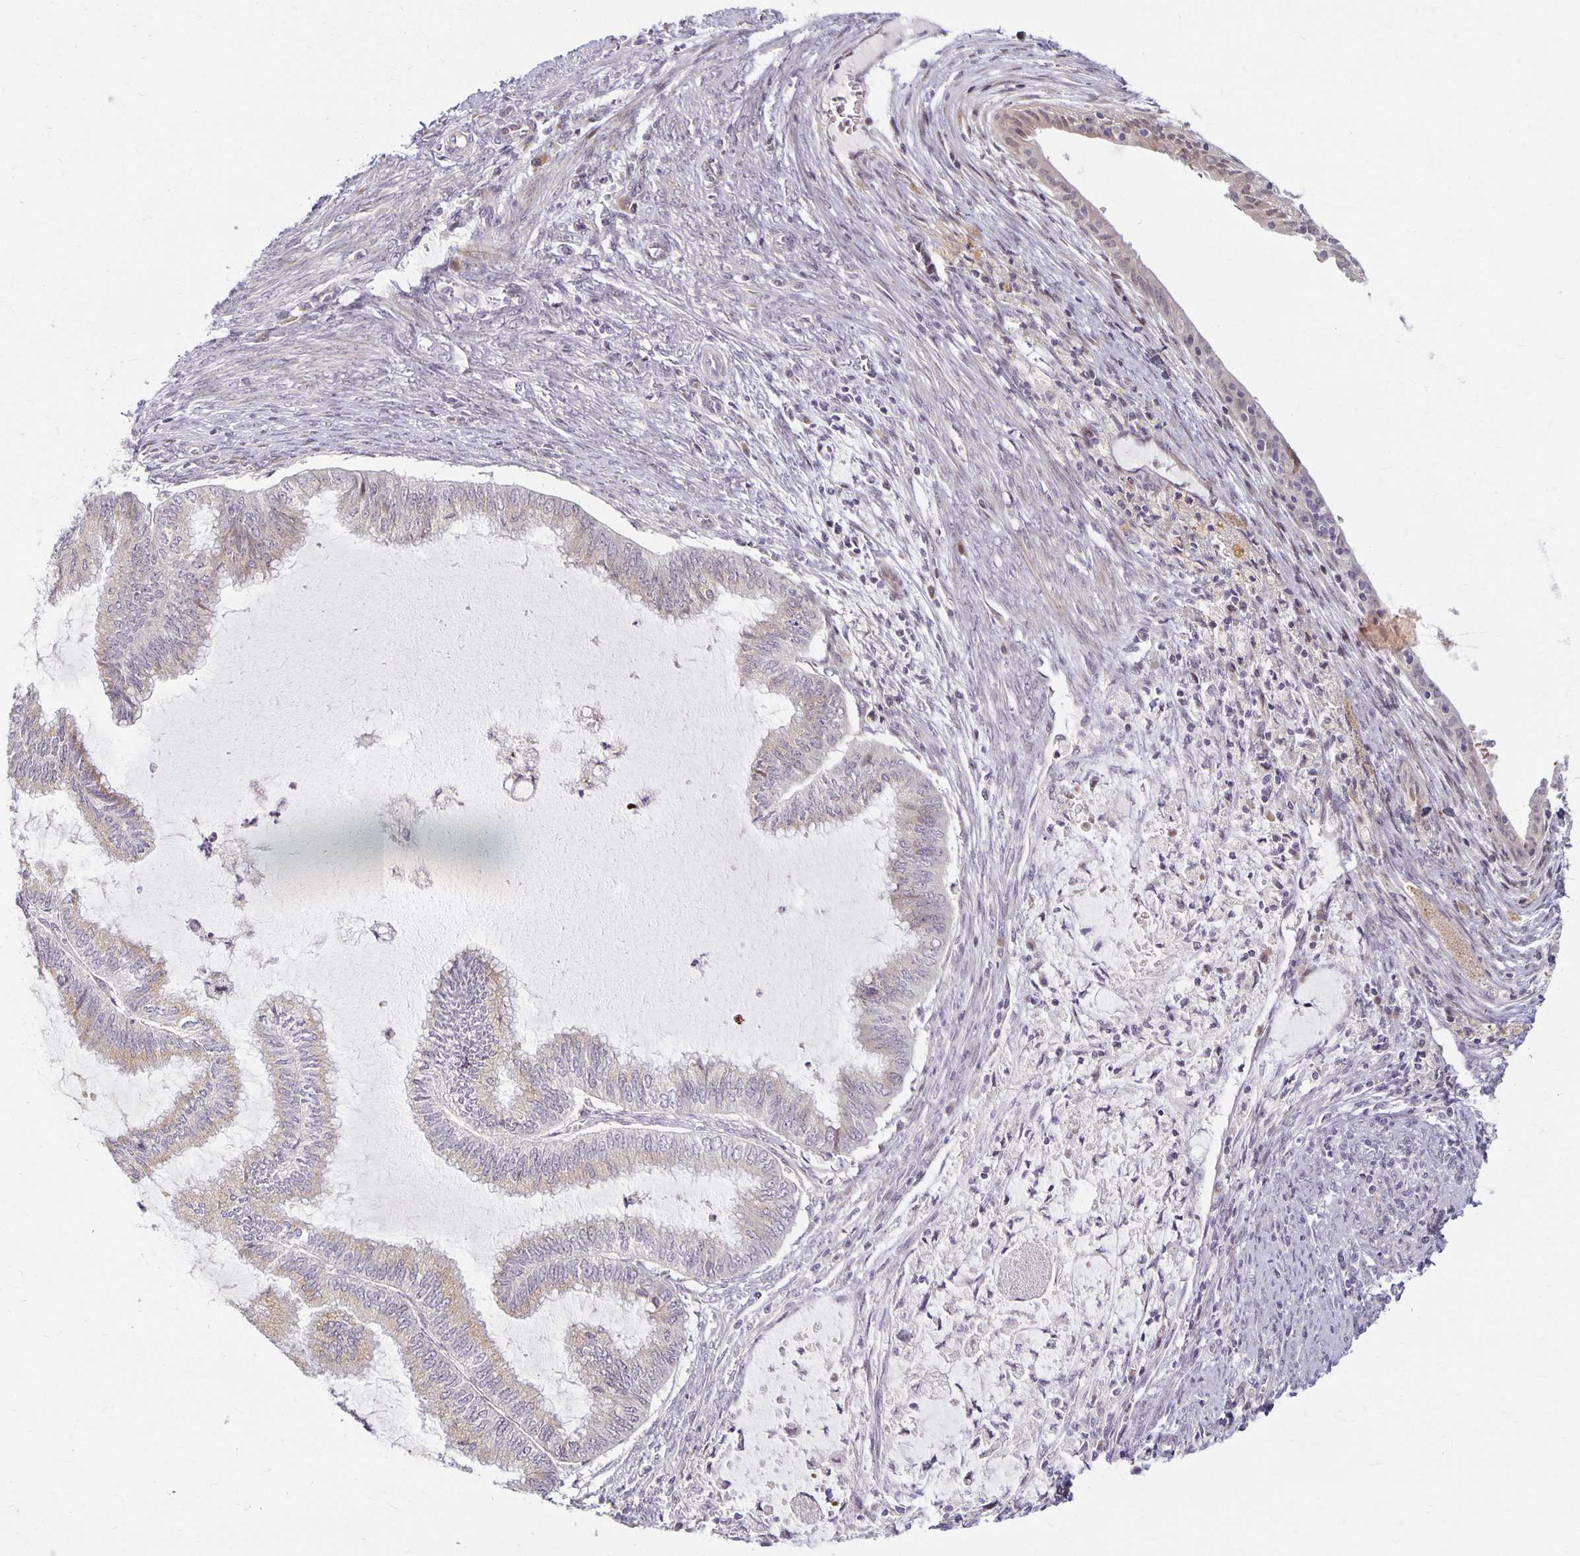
{"staining": {"intensity": "weak", "quantity": "<25%", "location": "cytoplasmic/membranous"}, "tissue": "endometrial cancer", "cell_type": "Tumor cells", "image_type": "cancer", "snomed": [{"axis": "morphology", "description": "Adenocarcinoma, NOS"}, {"axis": "topography", "description": "Endometrium"}], "caption": "Immunohistochemistry (IHC) photomicrograph of adenocarcinoma (endometrial) stained for a protein (brown), which reveals no expression in tumor cells.", "gene": "EHF", "patient": {"sex": "female", "age": 79}}